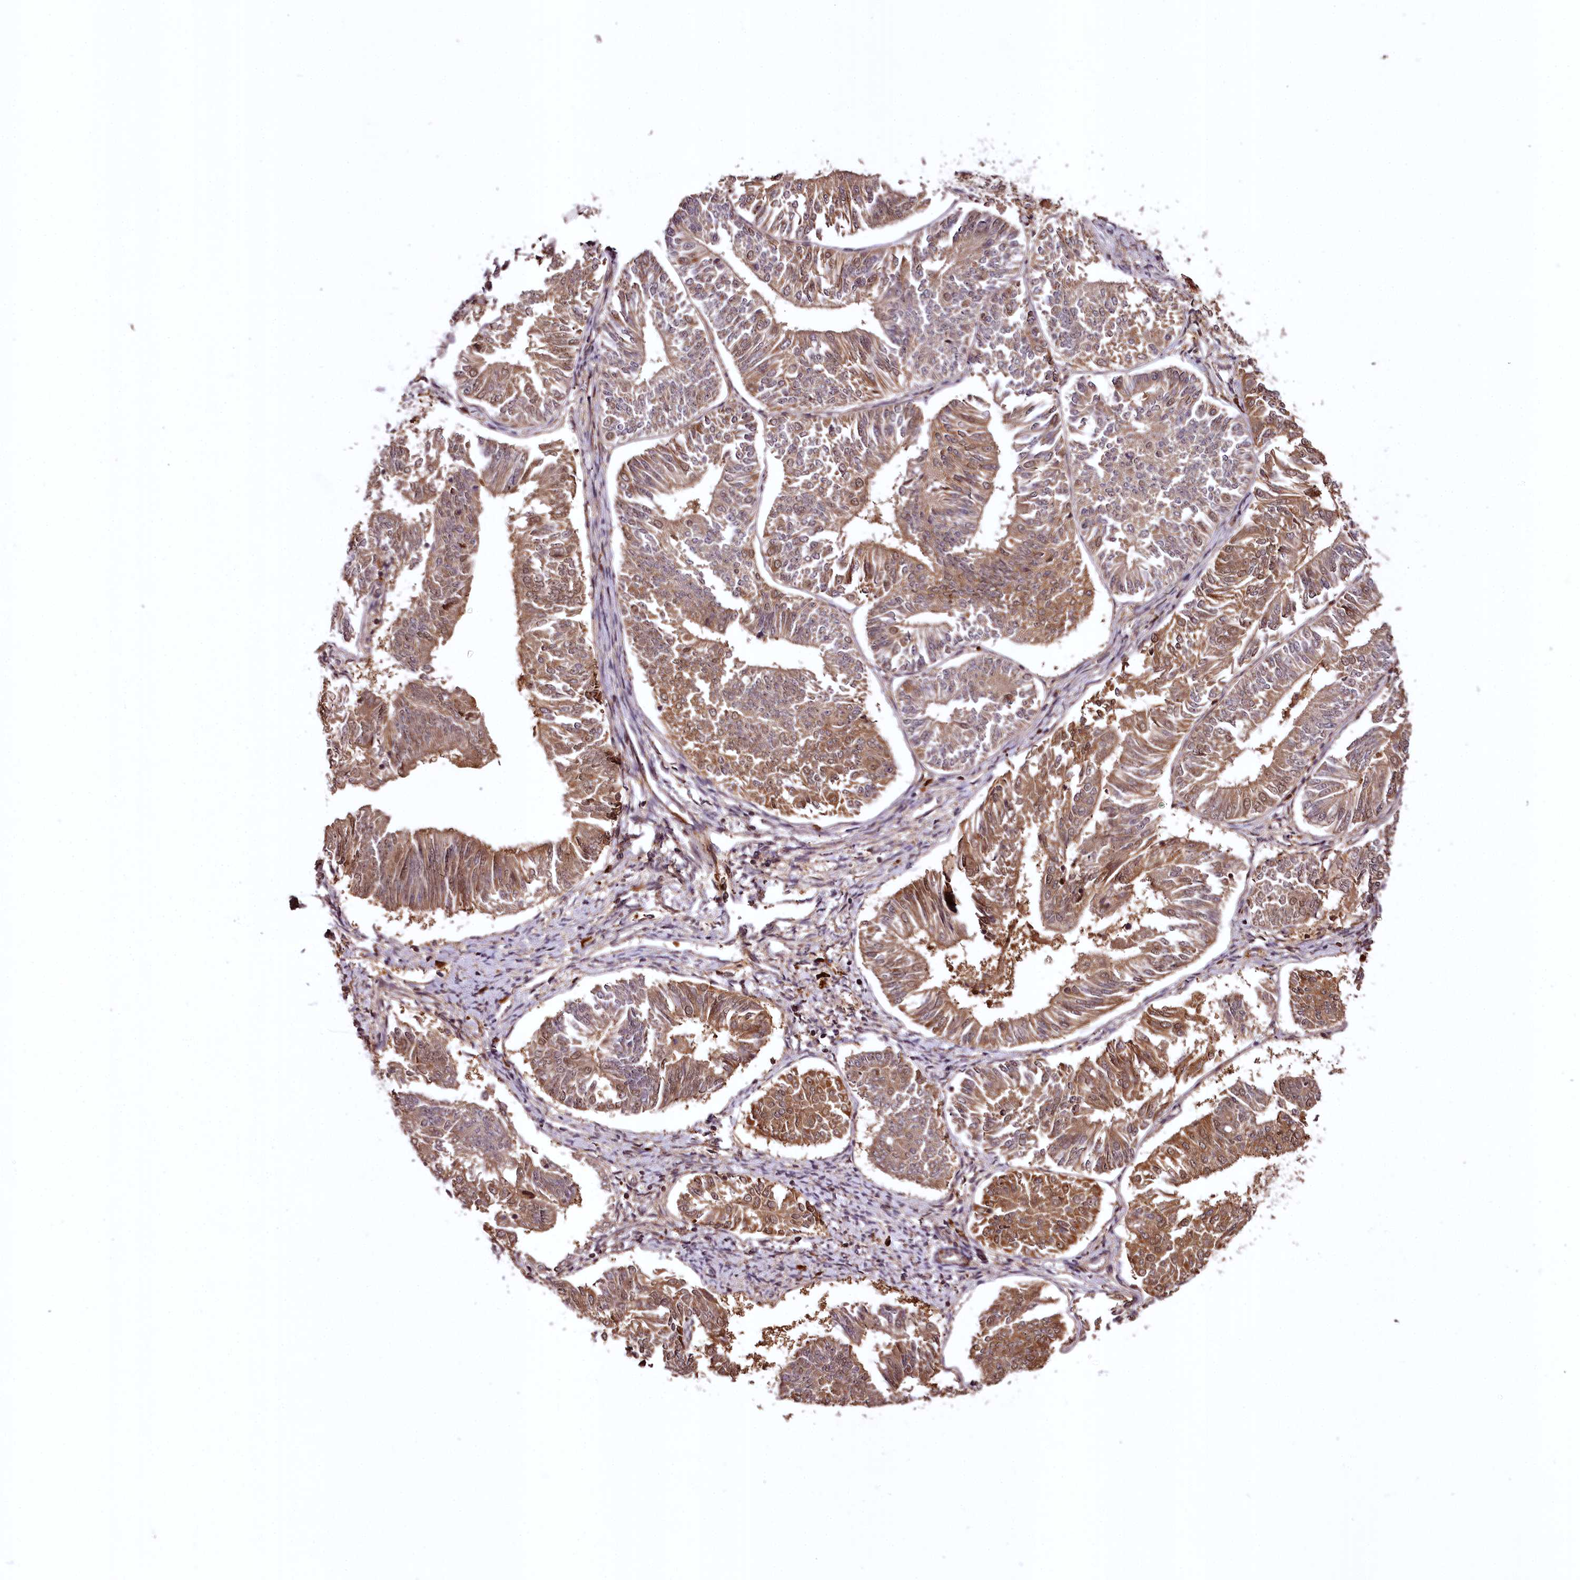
{"staining": {"intensity": "moderate", "quantity": ">75%", "location": "cytoplasmic/membranous"}, "tissue": "endometrial cancer", "cell_type": "Tumor cells", "image_type": "cancer", "snomed": [{"axis": "morphology", "description": "Adenocarcinoma, NOS"}, {"axis": "topography", "description": "Endometrium"}], "caption": "Brown immunohistochemical staining in human endometrial cancer (adenocarcinoma) displays moderate cytoplasmic/membranous staining in about >75% of tumor cells.", "gene": "TTC12", "patient": {"sex": "female", "age": 58}}